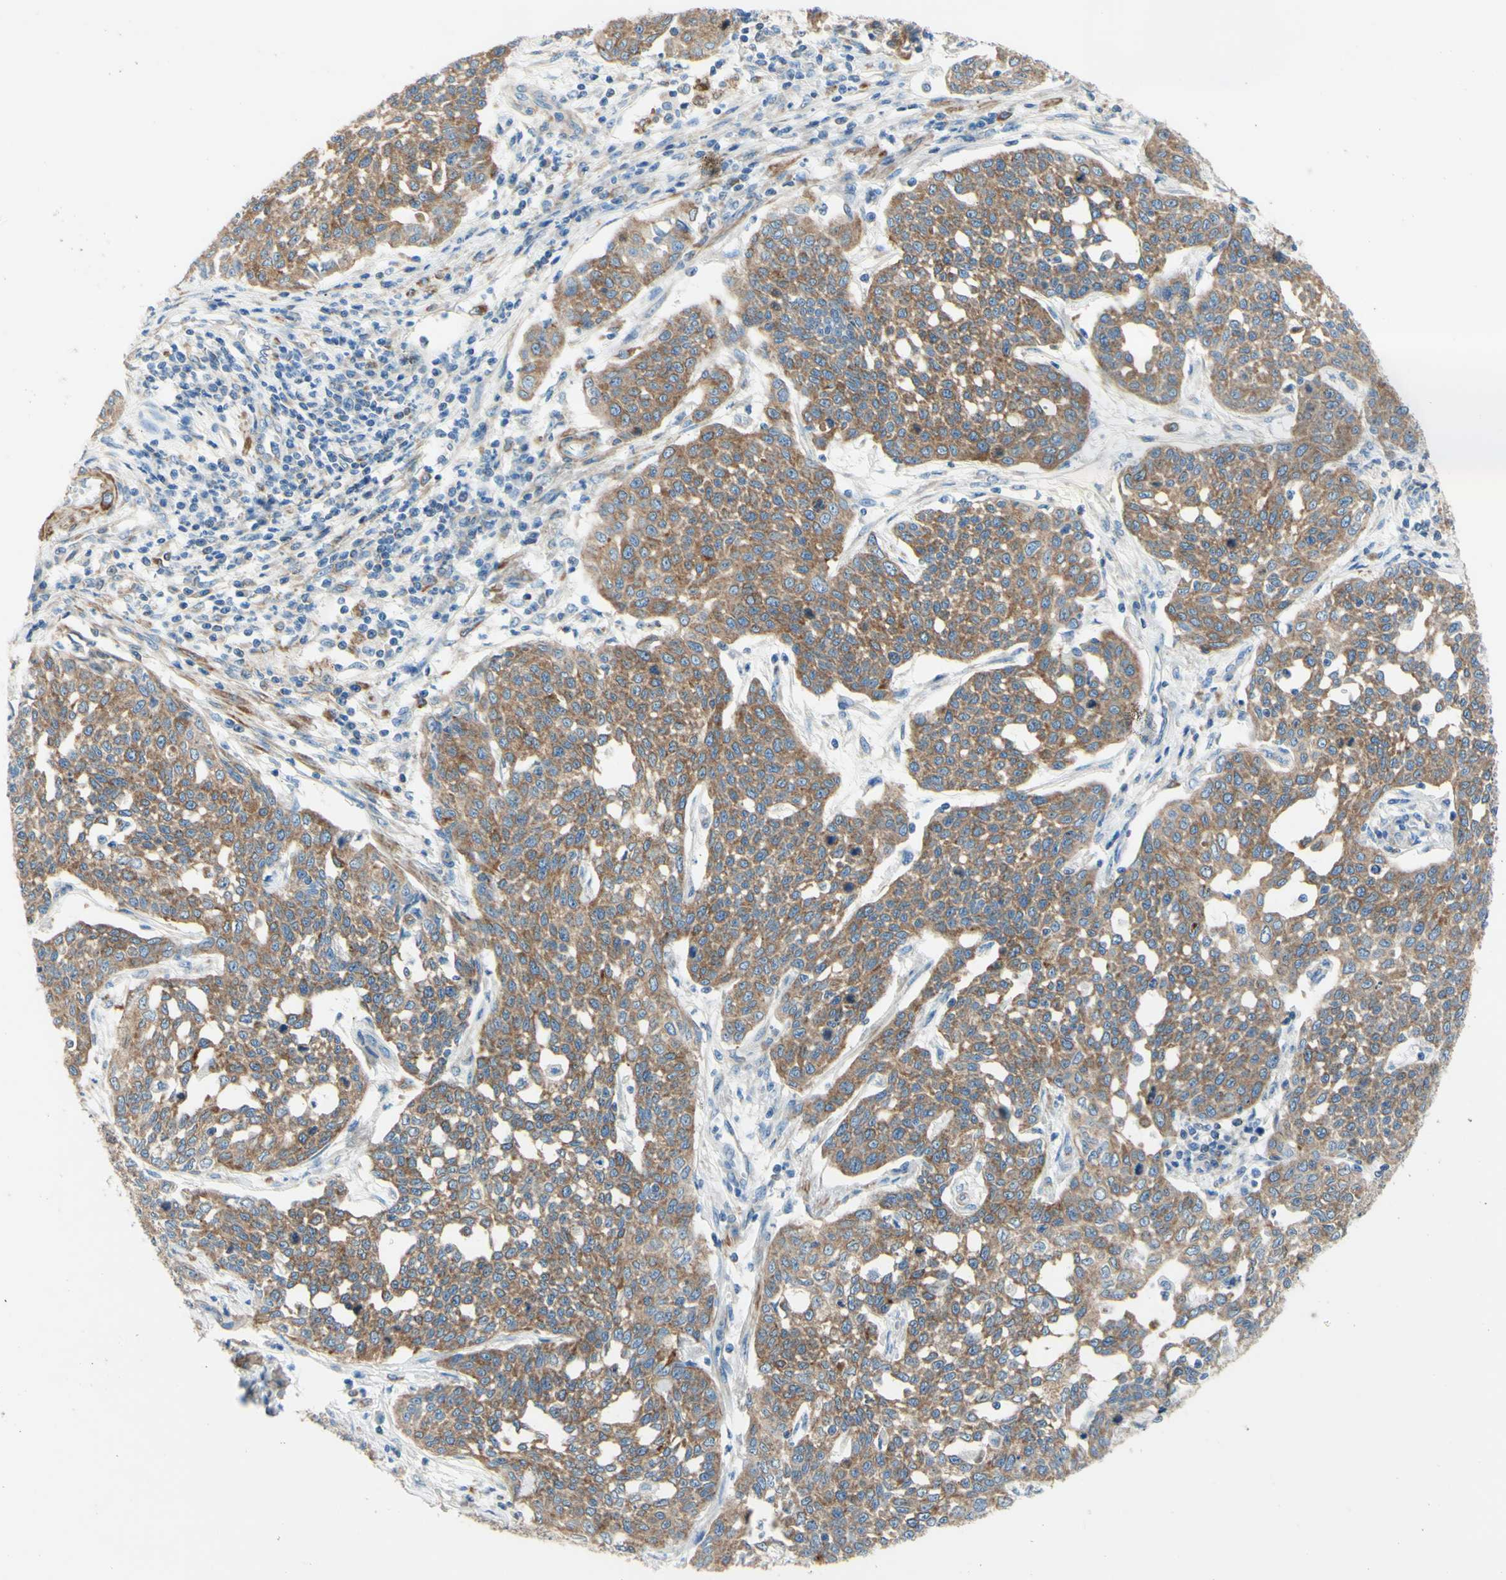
{"staining": {"intensity": "moderate", "quantity": ">75%", "location": "cytoplasmic/membranous"}, "tissue": "cervical cancer", "cell_type": "Tumor cells", "image_type": "cancer", "snomed": [{"axis": "morphology", "description": "Squamous cell carcinoma, NOS"}, {"axis": "topography", "description": "Cervix"}], "caption": "This micrograph exhibits cervical cancer (squamous cell carcinoma) stained with IHC to label a protein in brown. The cytoplasmic/membranous of tumor cells show moderate positivity for the protein. Nuclei are counter-stained blue.", "gene": "RETREG2", "patient": {"sex": "female", "age": 34}}